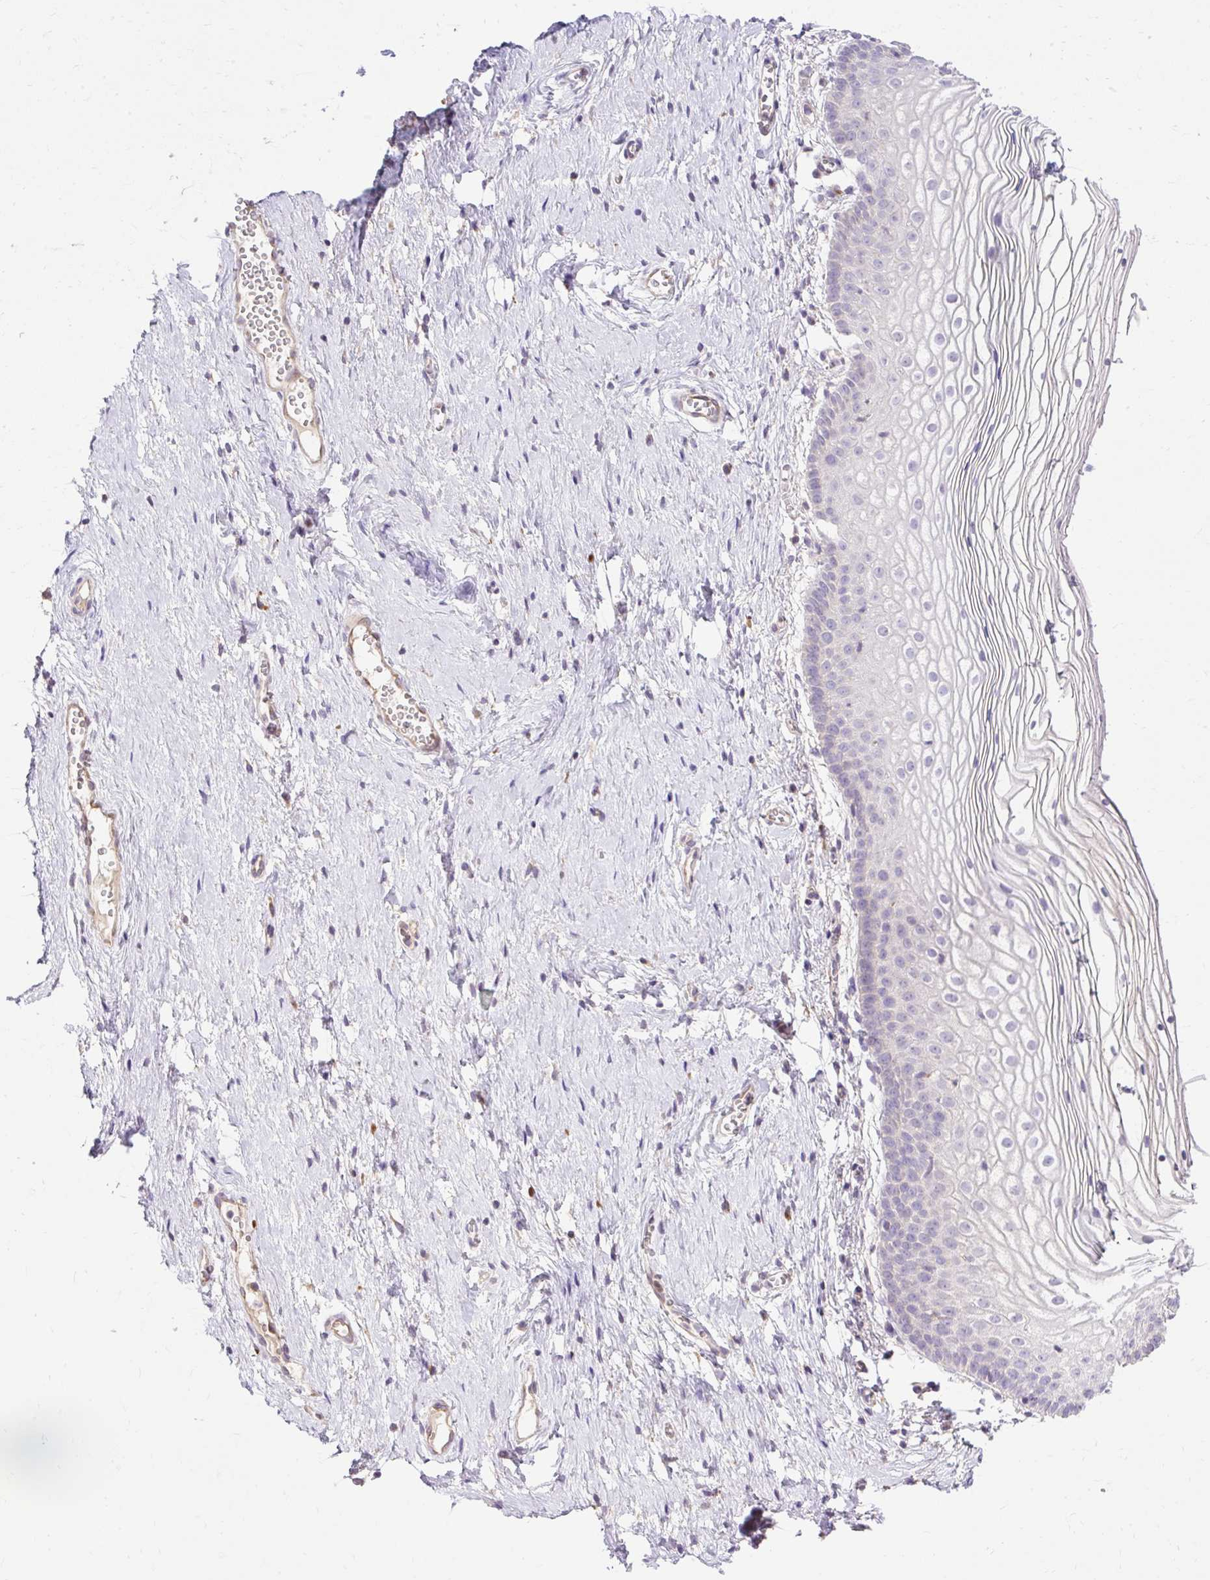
{"staining": {"intensity": "negative", "quantity": "none", "location": "none"}, "tissue": "vagina", "cell_type": "Squamous epithelial cells", "image_type": "normal", "snomed": [{"axis": "morphology", "description": "Normal tissue, NOS"}, {"axis": "topography", "description": "Vagina"}], "caption": "This is a image of immunohistochemistry staining of unremarkable vagina, which shows no staining in squamous epithelial cells.", "gene": "HEXB", "patient": {"sex": "female", "age": 56}}